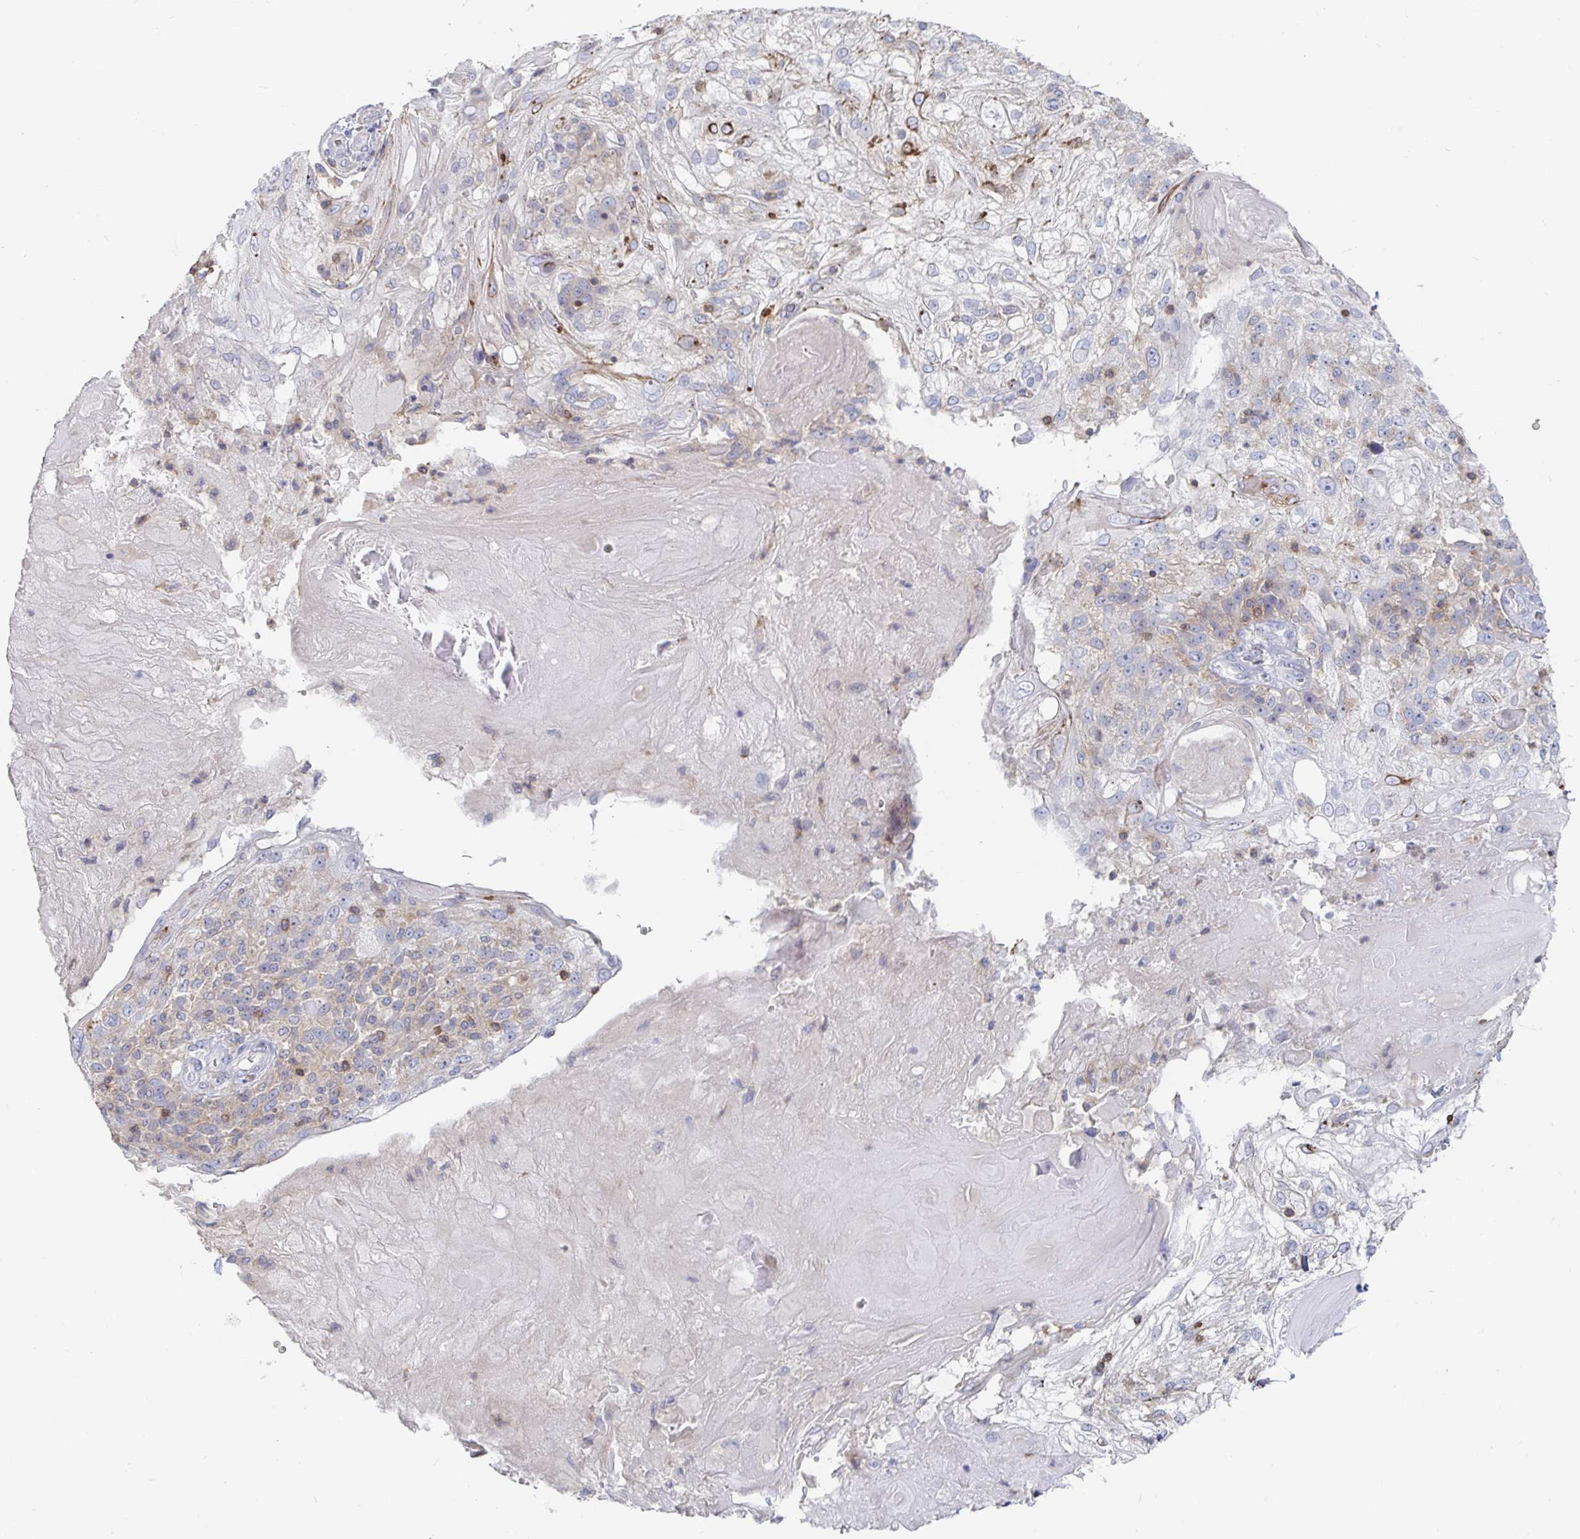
{"staining": {"intensity": "strong", "quantity": "<25%", "location": "cytoplasmic/membranous"}, "tissue": "skin cancer", "cell_type": "Tumor cells", "image_type": "cancer", "snomed": [{"axis": "morphology", "description": "Normal tissue, NOS"}, {"axis": "morphology", "description": "Squamous cell carcinoma, NOS"}, {"axis": "topography", "description": "Skin"}], "caption": "High-power microscopy captured an immunohistochemistry micrograph of skin cancer, revealing strong cytoplasmic/membranous expression in about <25% of tumor cells. Nuclei are stained in blue.", "gene": "PIK3CD", "patient": {"sex": "female", "age": 83}}